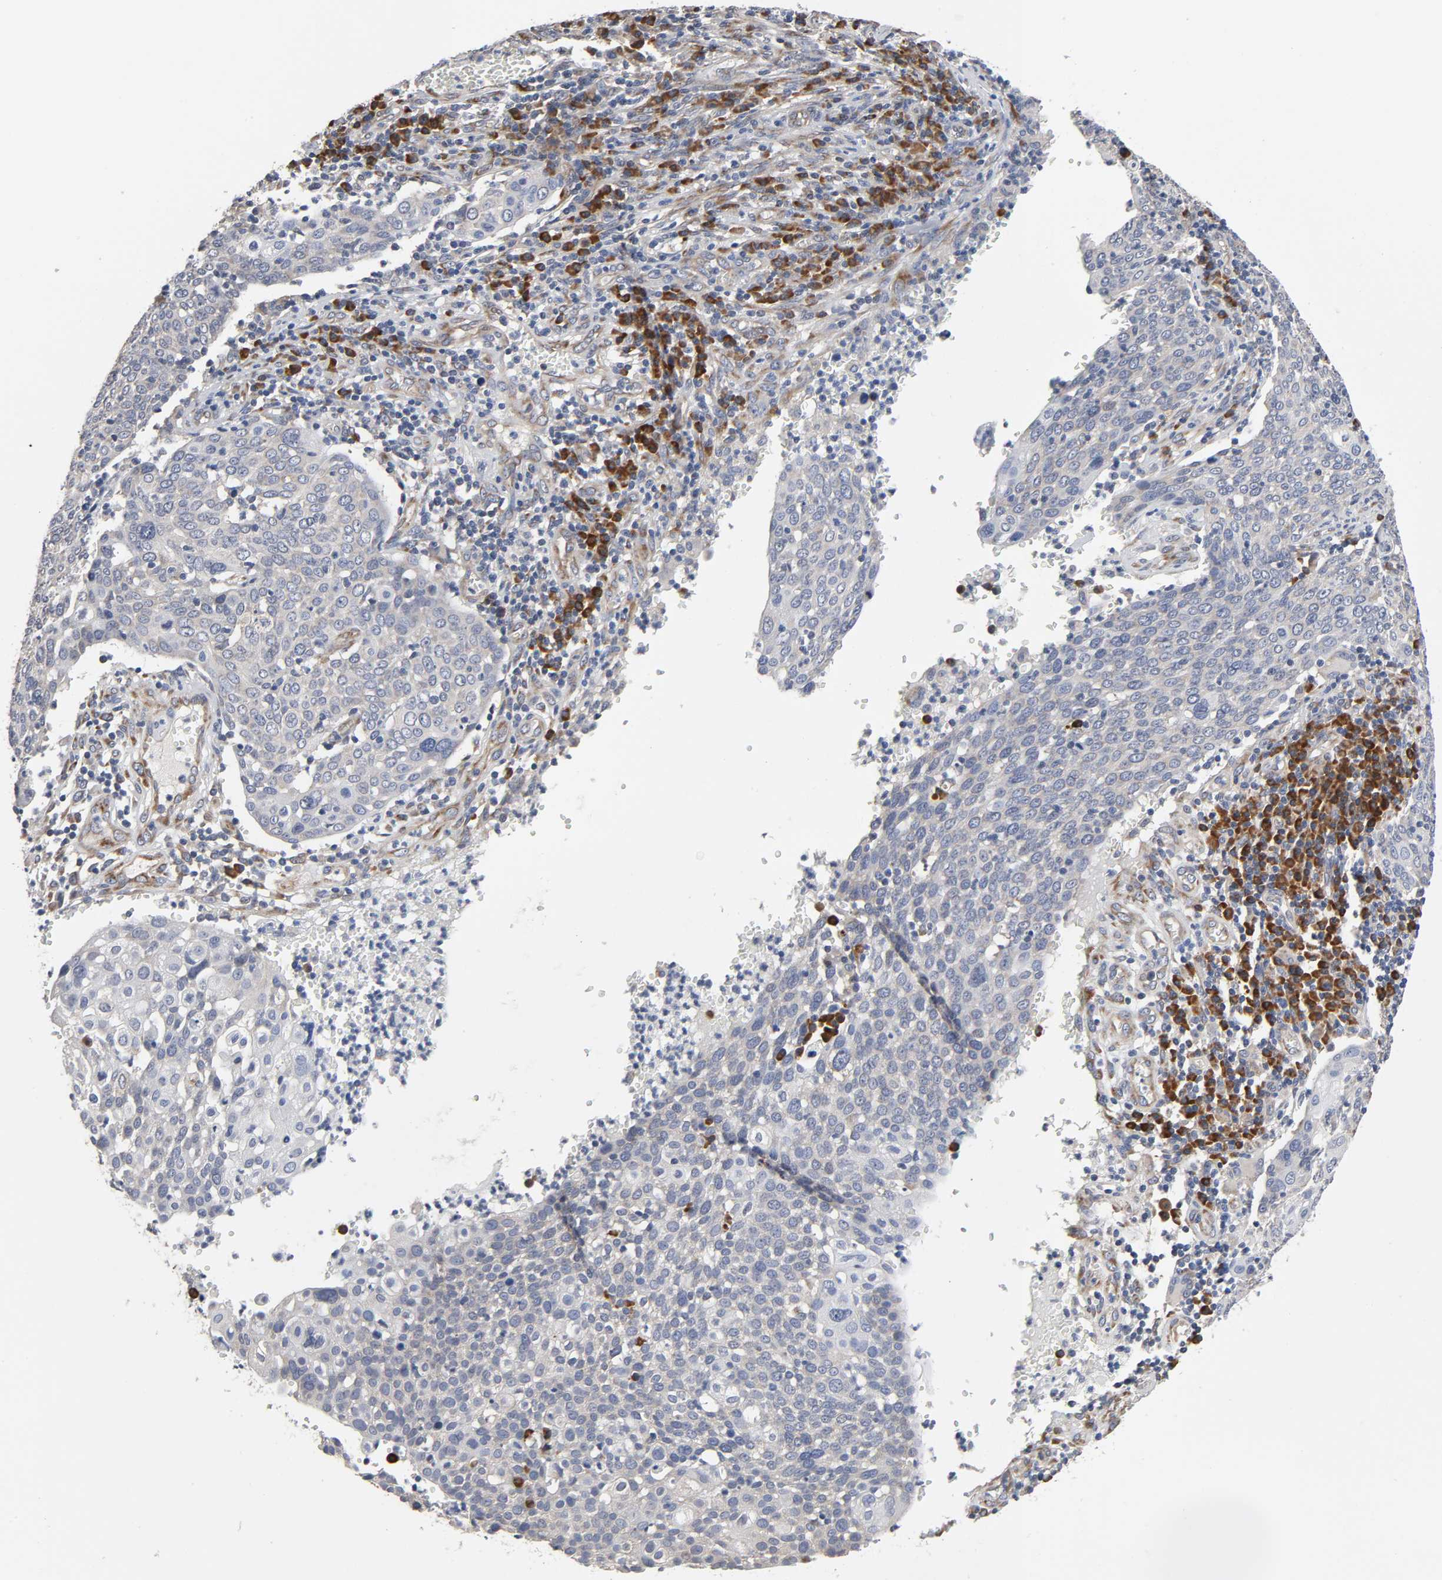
{"staining": {"intensity": "negative", "quantity": "none", "location": "none"}, "tissue": "cervical cancer", "cell_type": "Tumor cells", "image_type": "cancer", "snomed": [{"axis": "morphology", "description": "Squamous cell carcinoma, NOS"}, {"axis": "topography", "description": "Cervix"}], "caption": "Immunohistochemistry of cervical cancer (squamous cell carcinoma) shows no positivity in tumor cells. (DAB (3,3'-diaminobenzidine) immunohistochemistry (IHC) with hematoxylin counter stain).", "gene": "HDLBP", "patient": {"sex": "female", "age": 40}}